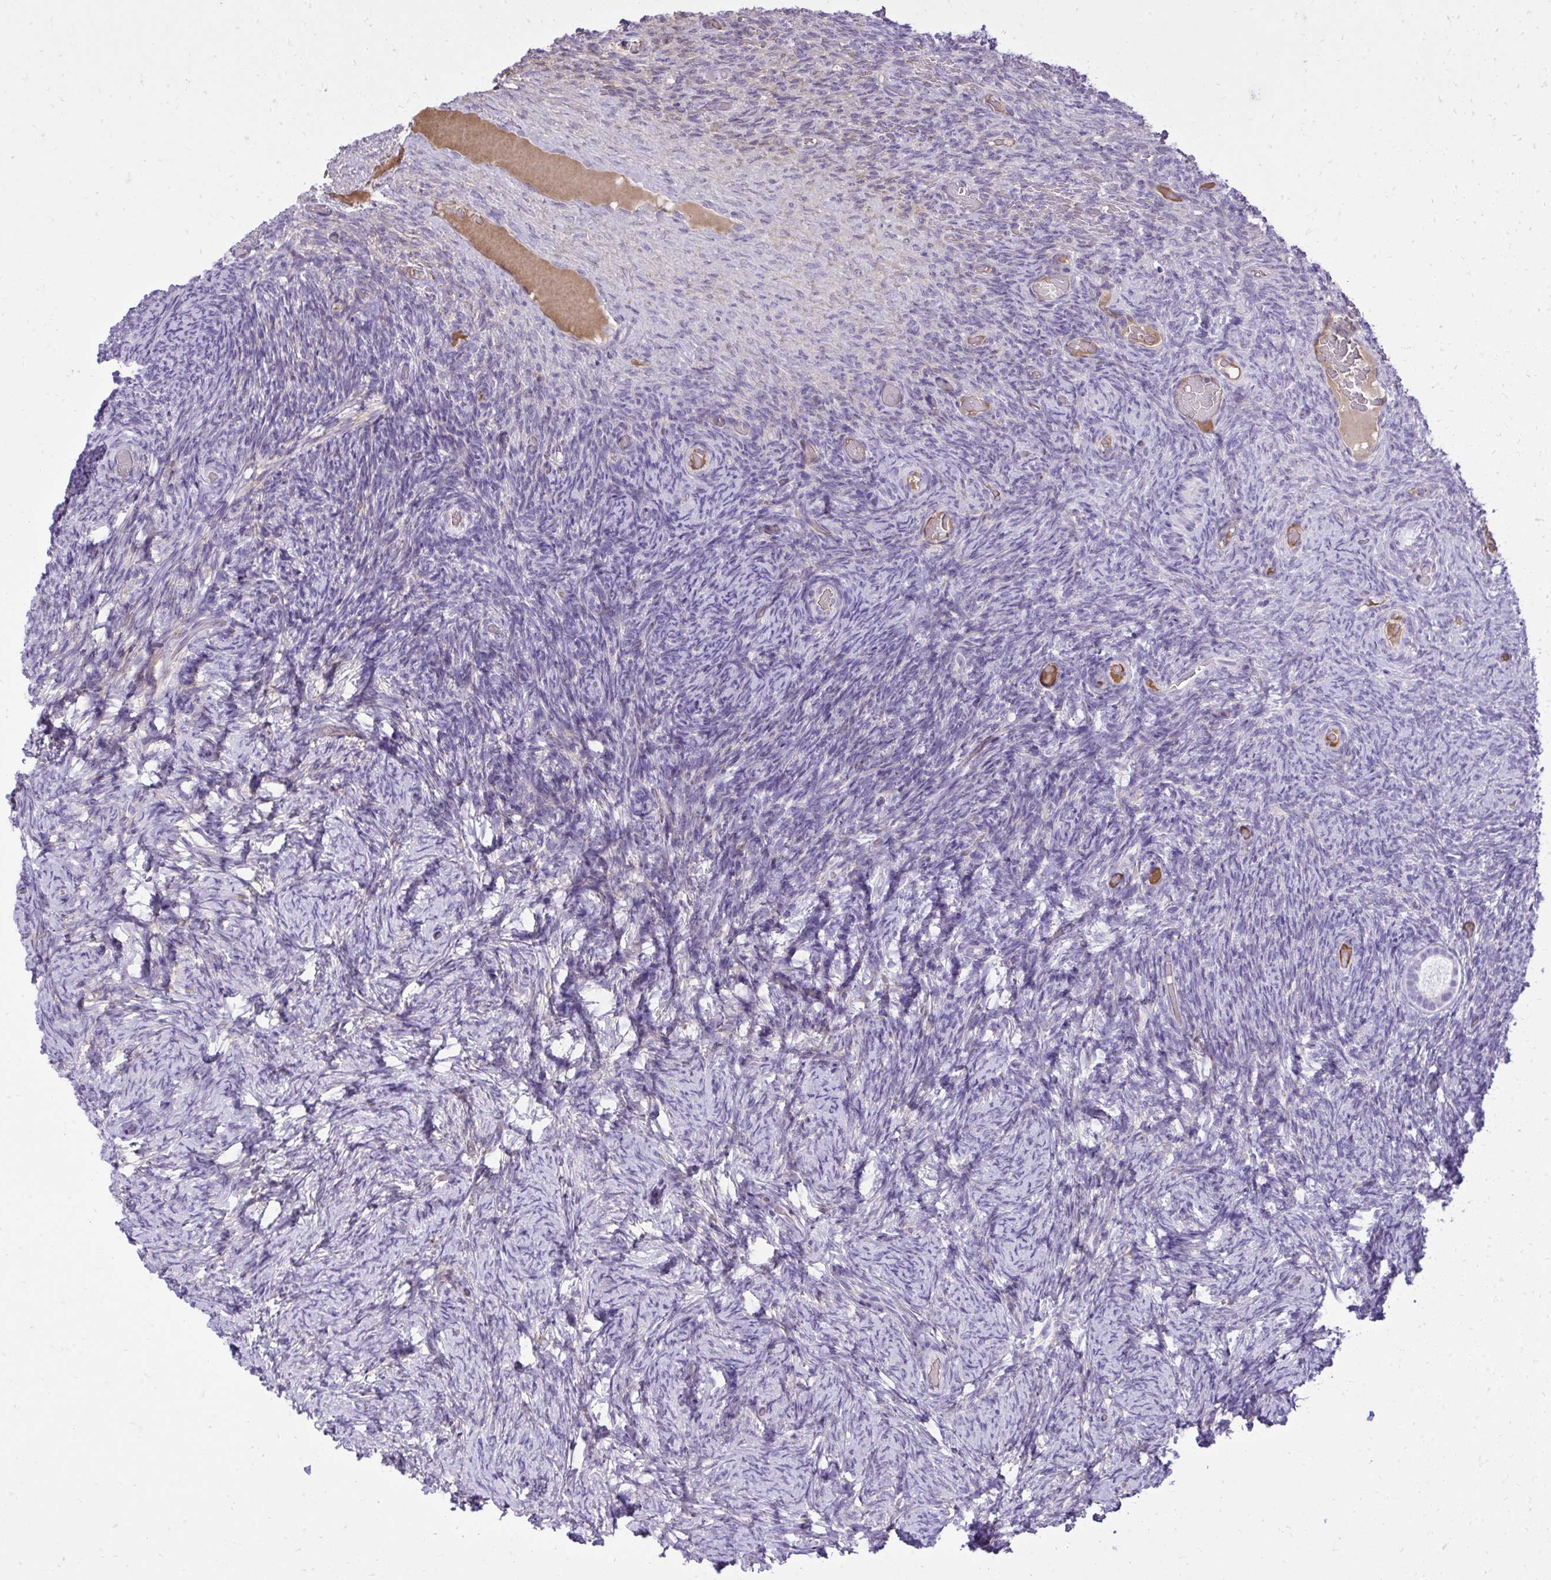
{"staining": {"intensity": "moderate", "quantity": ">75%", "location": "nuclear"}, "tissue": "ovary", "cell_type": "Follicle cells", "image_type": "normal", "snomed": [{"axis": "morphology", "description": "Normal tissue, NOS"}, {"axis": "topography", "description": "Ovary"}], "caption": "A high-resolution photomicrograph shows IHC staining of normal ovary, which exhibits moderate nuclear expression in approximately >75% of follicle cells.", "gene": "PITPNM3", "patient": {"sex": "female", "age": 34}}